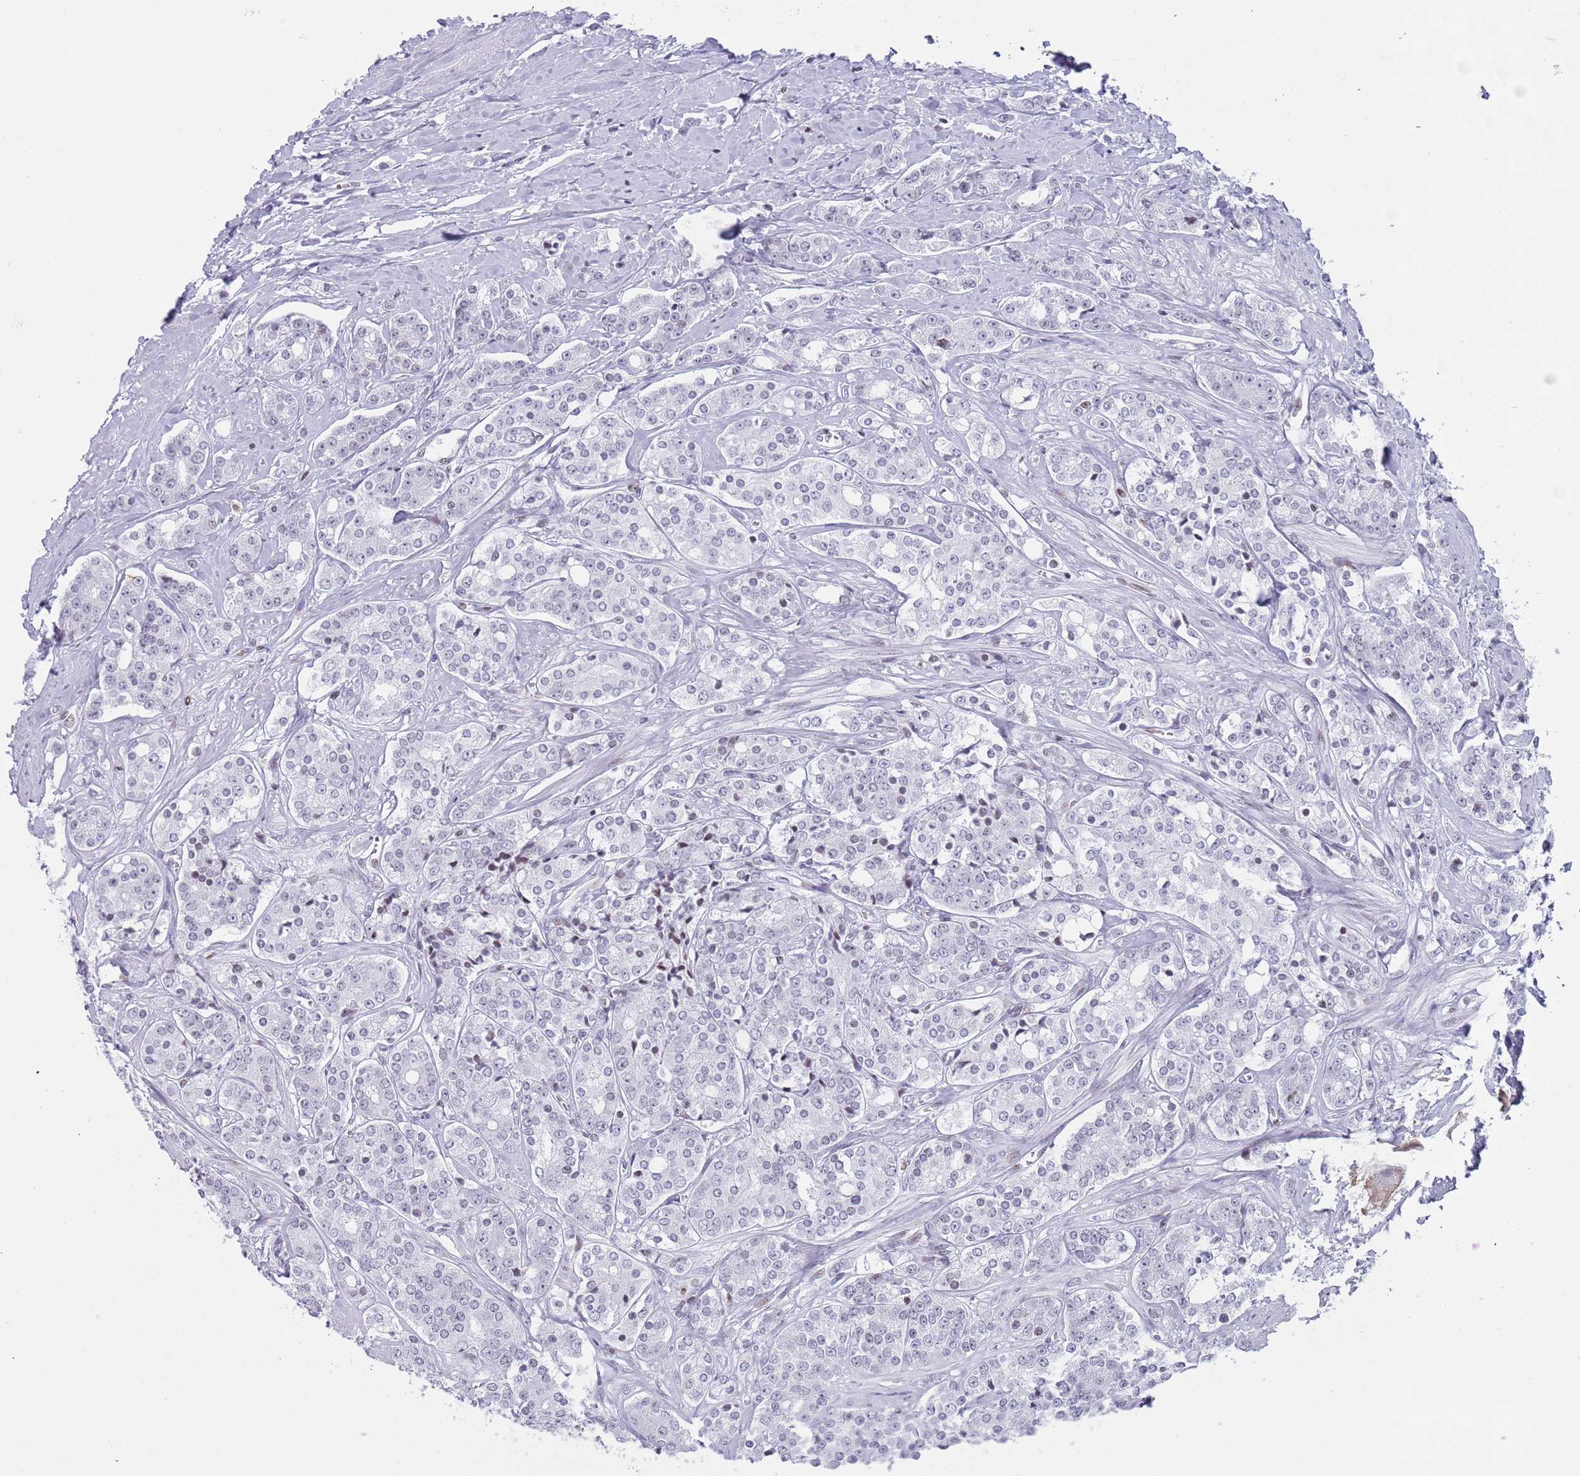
{"staining": {"intensity": "negative", "quantity": "none", "location": "none"}, "tissue": "prostate cancer", "cell_type": "Tumor cells", "image_type": "cancer", "snomed": [{"axis": "morphology", "description": "Adenocarcinoma, High grade"}, {"axis": "topography", "description": "Prostate"}], "caption": "Immunohistochemistry (IHC) histopathology image of human prostate high-grade adenocarcinoma stained for a protein (brown), which shows no expression in tumor cells.", "gene": "HDAC8", "patient": {"sex": "male", "age": 62}}